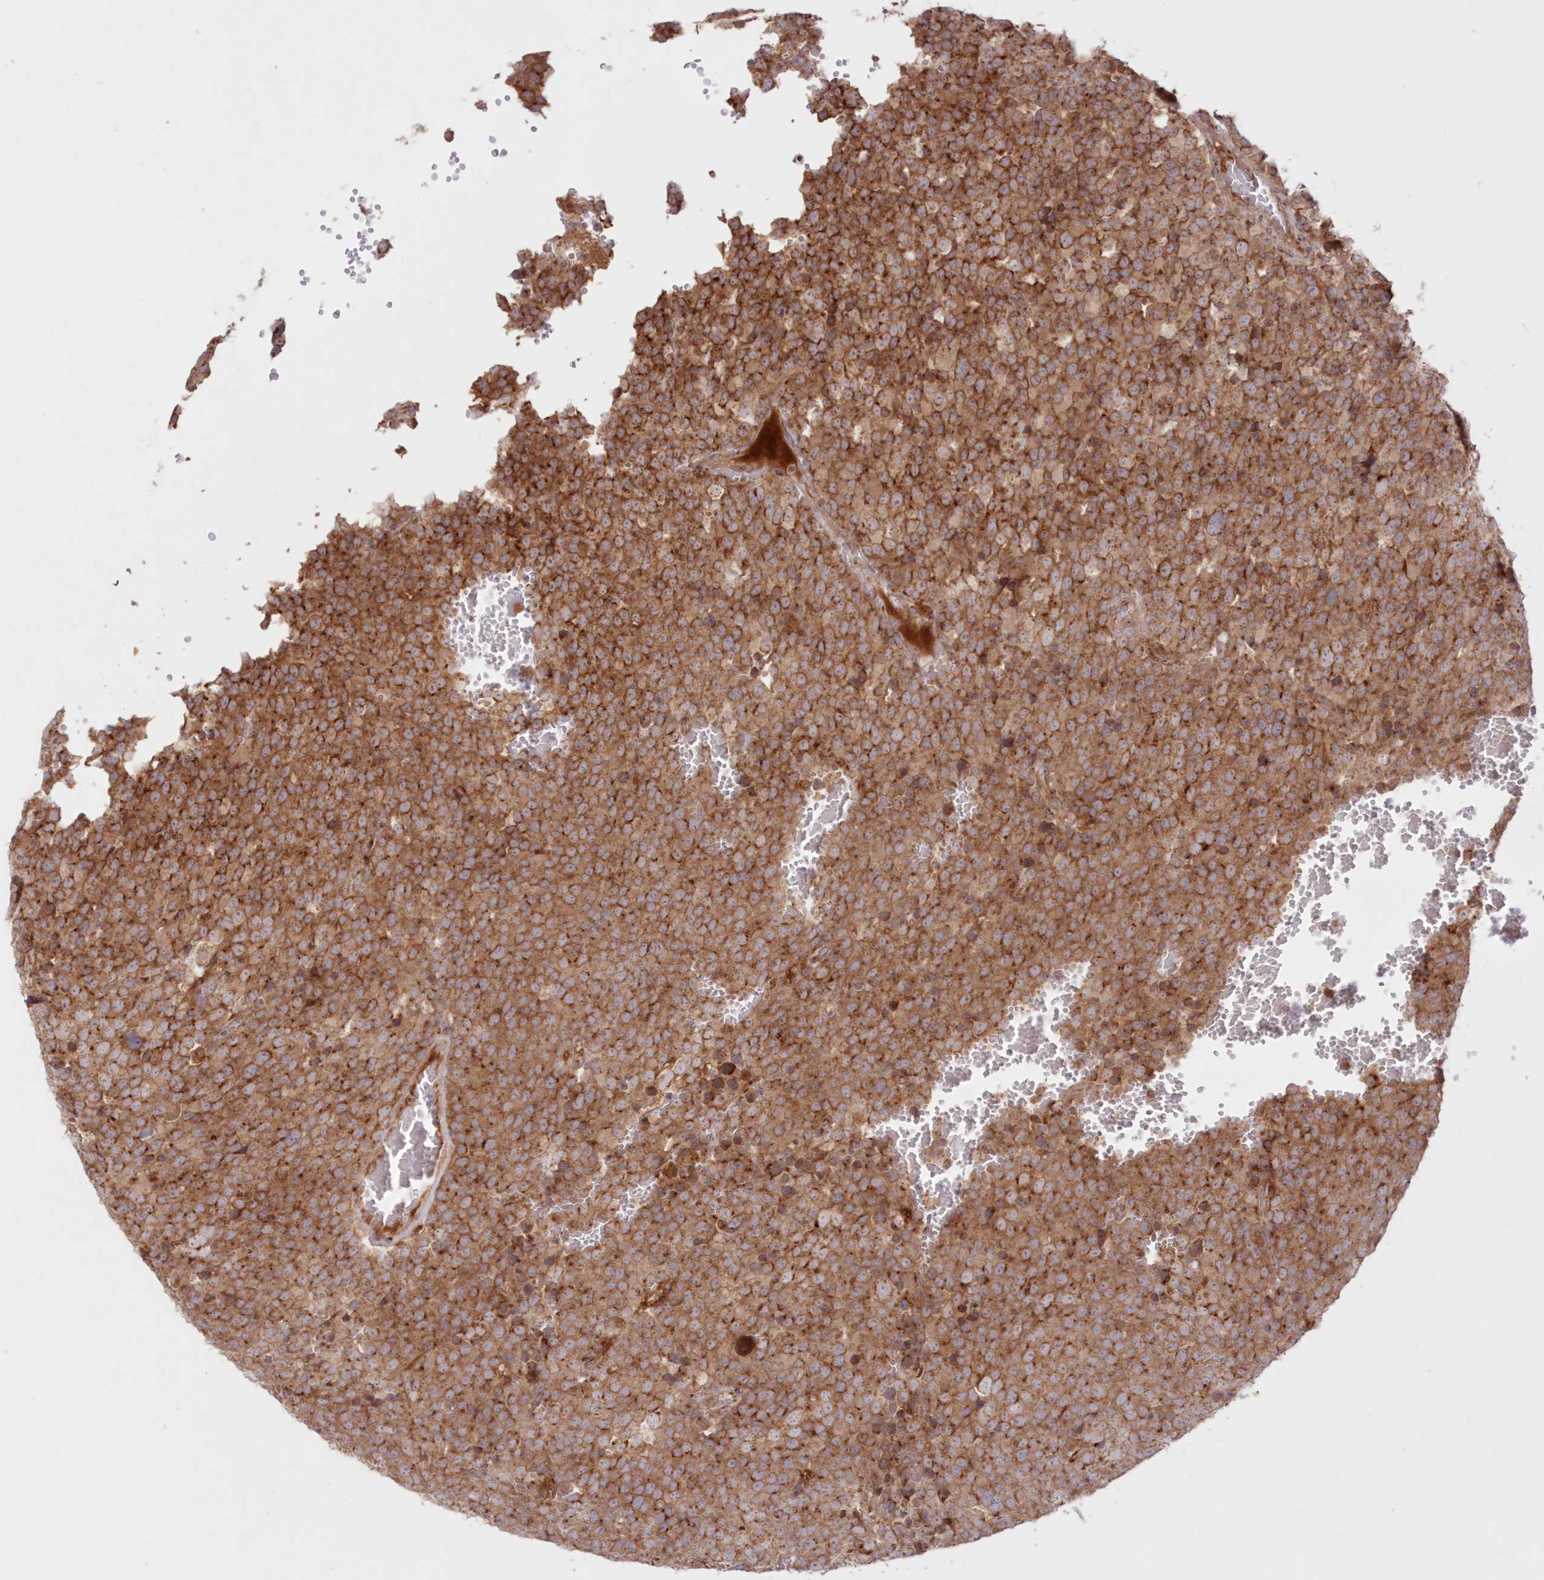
{"staining": {"intensity": "moderate", "quantity": ">75%", "location": "cytoplasmic/membranous"}, "tissue": "testis cancer", "cell_type": "Tumor cells", "image_type": "cancer", "snomed": [{"axis": "morphology", "description": "Seminoma, NOS"}, {"axis": "topography", "description": "Testis"}], "caption": "Tumor cells display medium levels of moderate cytoplasmic/membranous expression in about >75% of cells in human testis cancer (seminoma).", "gene": "ABCC3", "patient": {"sex": "male", "age": 71}}